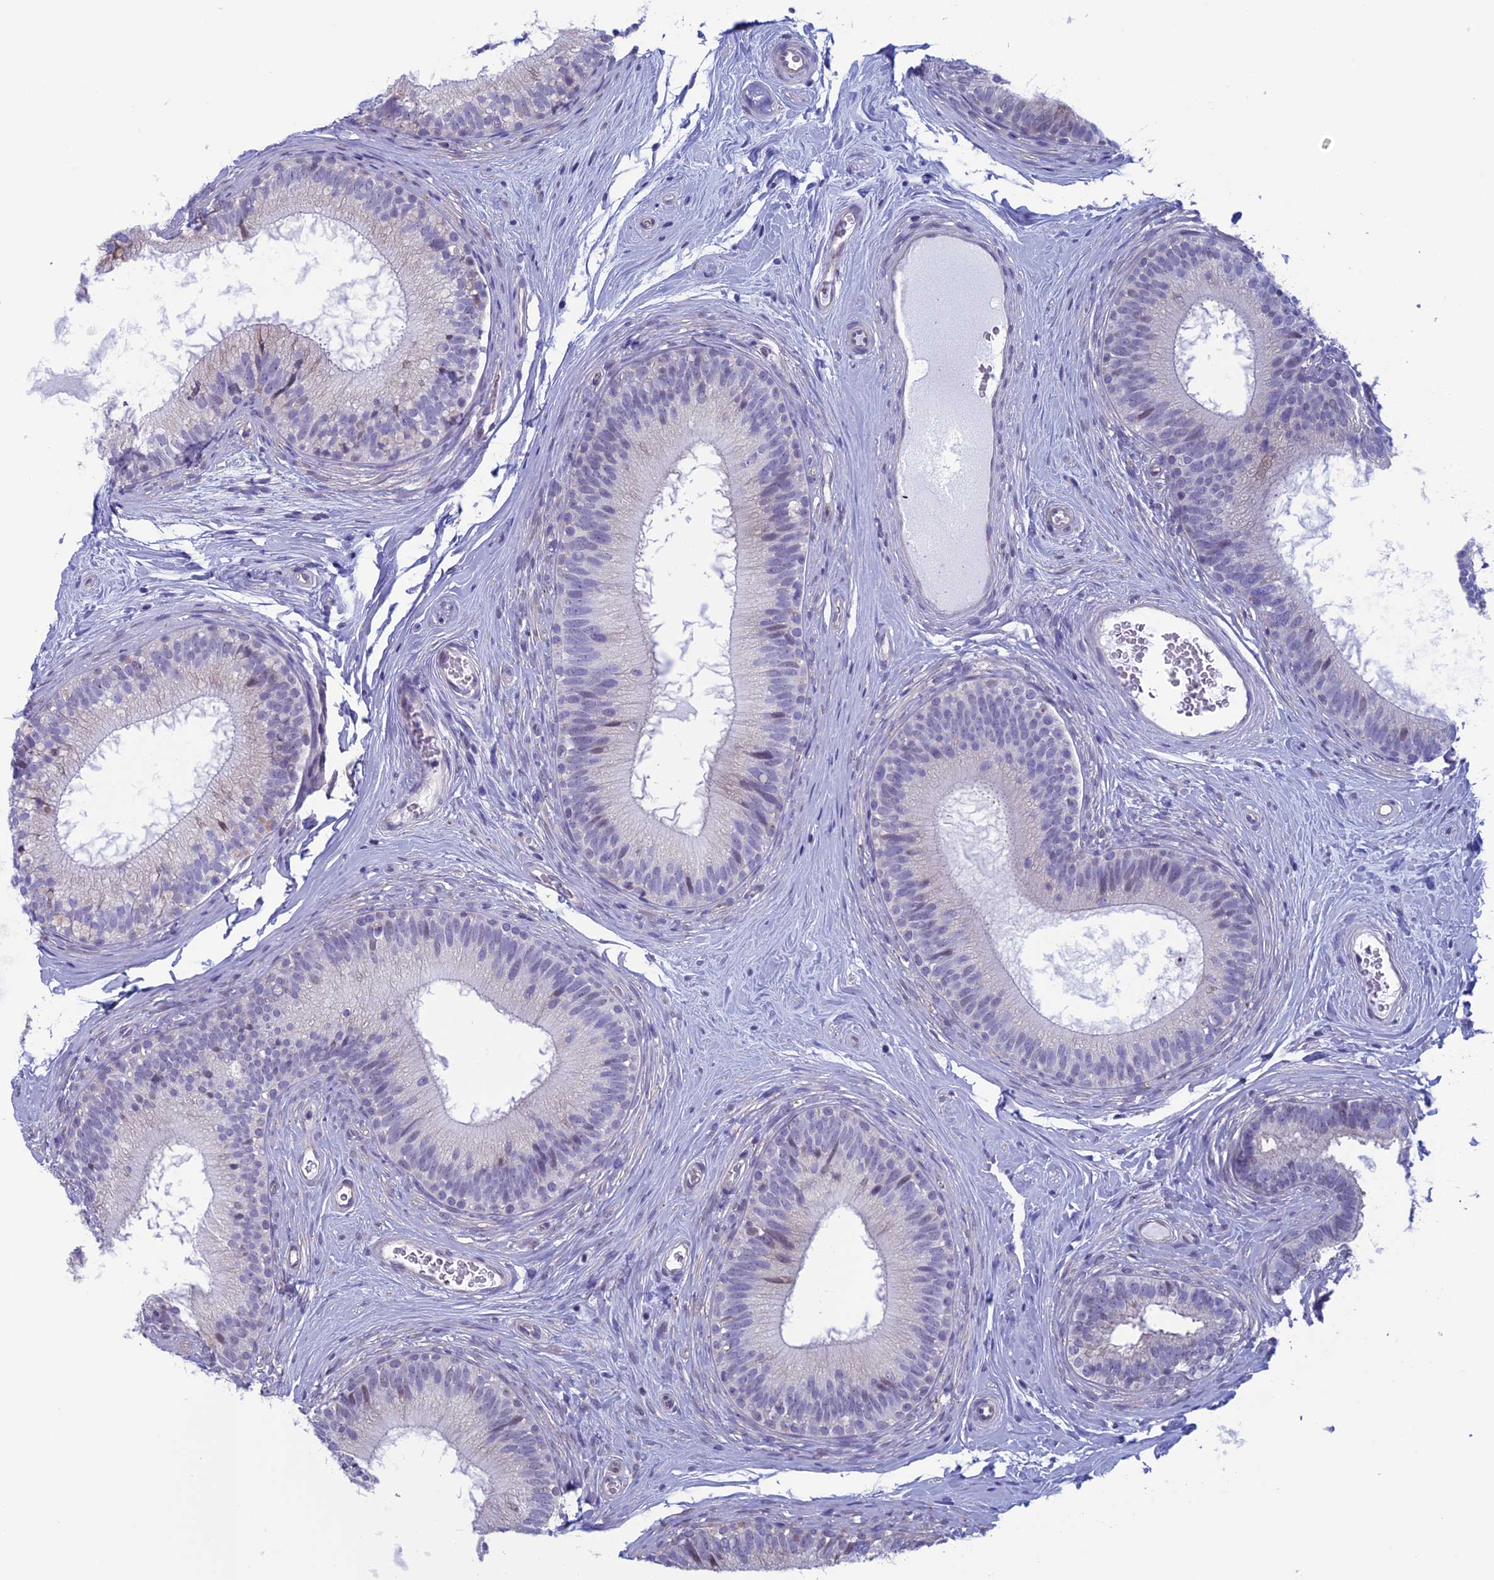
{"staining": {"intensity": "weak", "quantity": "<25%", "location": "nuclear"}, "tissue": "epididymis", "cell_type": "Glandular cells", "image_type": "normal", "snomed": [{"axis": "morphology", "description": "Normal tissue, NOS"}, {"axis": "topography", "description": "Epididymis"}], "caption": "Human epididymis stained for a protein using immunohistochemistry exhibits no expression in glandular cells.", "gene": "SLC1A6", "patient": {"sex": "male", "age": 33}}